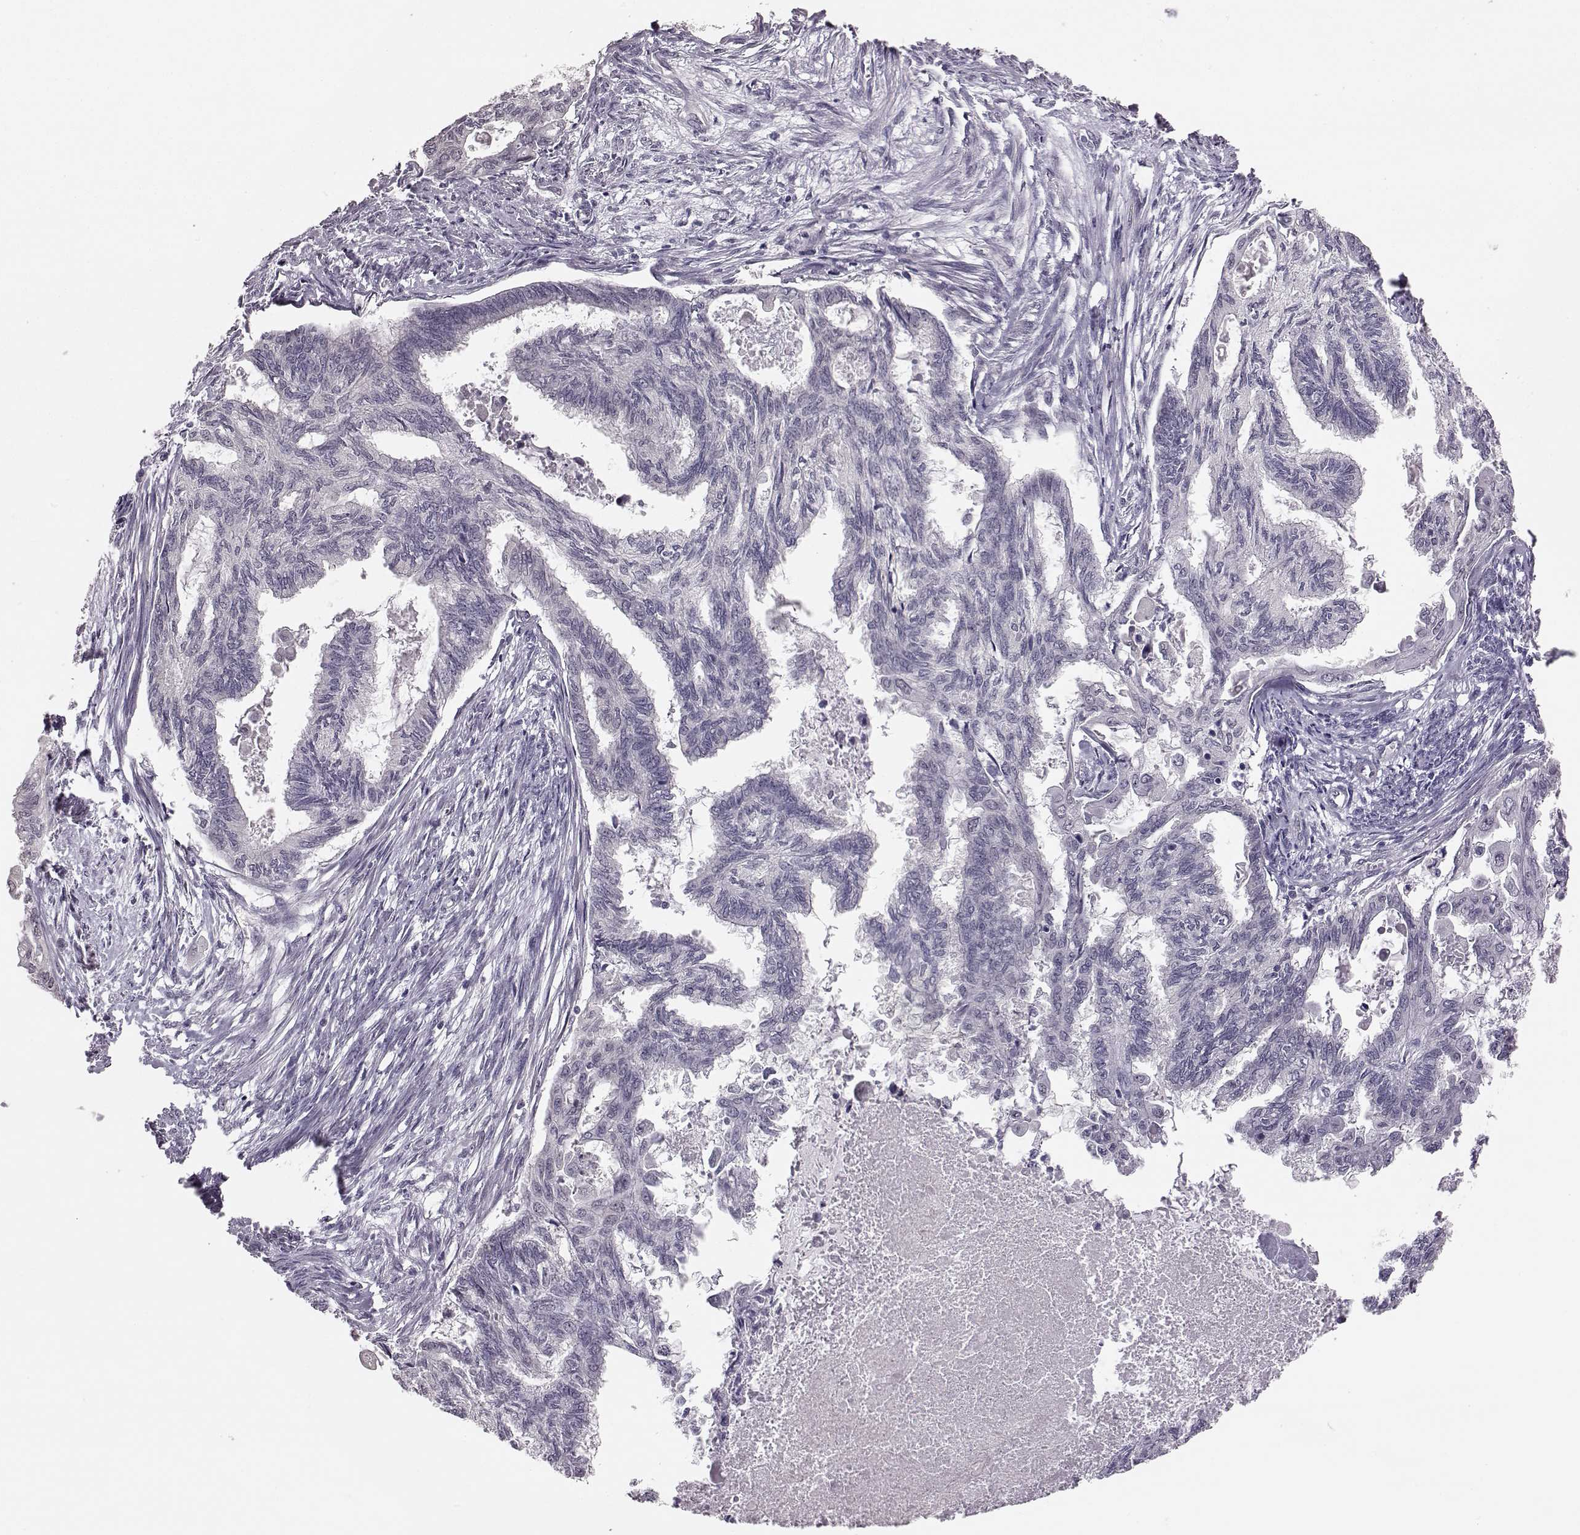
{"staining": {"intensity": "negative", "quantity": "none", "location": "none"}, "tissue": "endometrial cancer", "cell_type": "Tumor cells", "image_type": "cancer", "snomed": [{"axis": "morphology", "description": "Adenocarcinoma, NOS"}, {"axis": "topography", "description": "Endometrium"}], "caption": "Tumor cells show no significant protein staining in endometrial cancer (adenocarcinoma).", "gene": "C10orf62", "patient": {"sex": "female", "age": 86}}